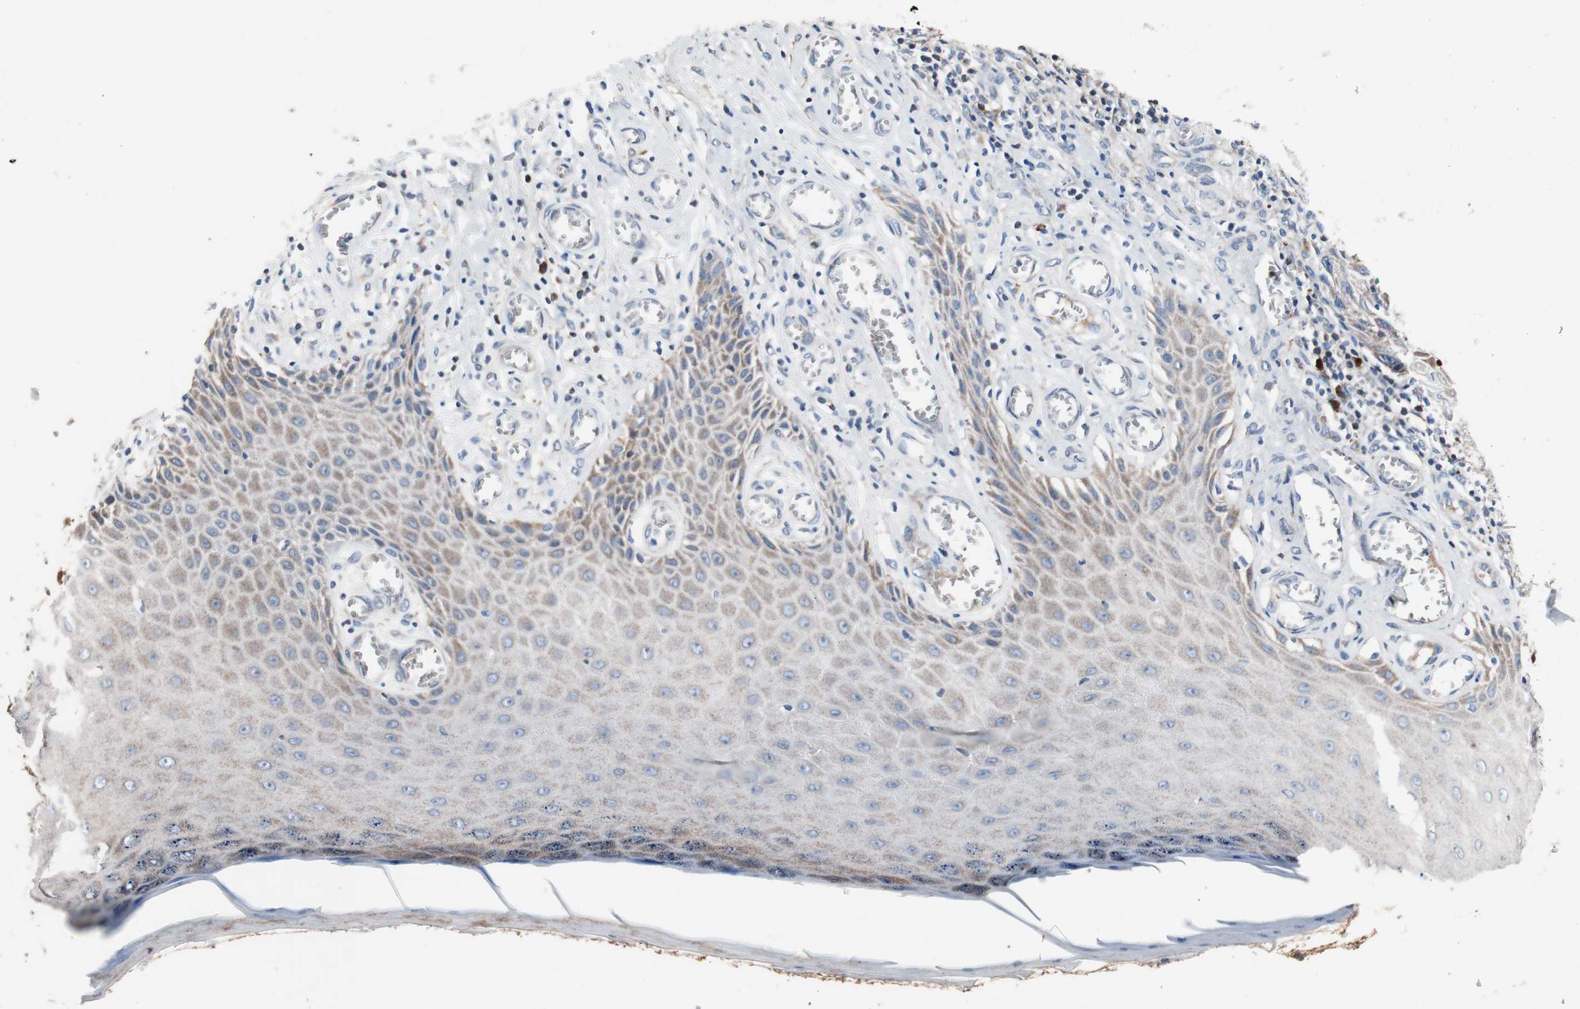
{"staining": {"intensity": "weak", "quantity": "25%-75%", "location": "cytoplasmic/membranous"}, "tissue": "skin cancer", "cell_type": "Tumor cells", "image_type": "cancer", "snomed": [{"axis": "morphology", "description": "Squamous cell carcinoma, NOS"}, {"axis": "topography", "description": "Skin"}], "caption": "Squamous cell carcinoma (skin) tissue reveals weak cytoplasmic/membranous staining in approximately 25%-75% of tumor cells", "gene": "PRDX2", "patient": {"sex": "female", "age": 73}}